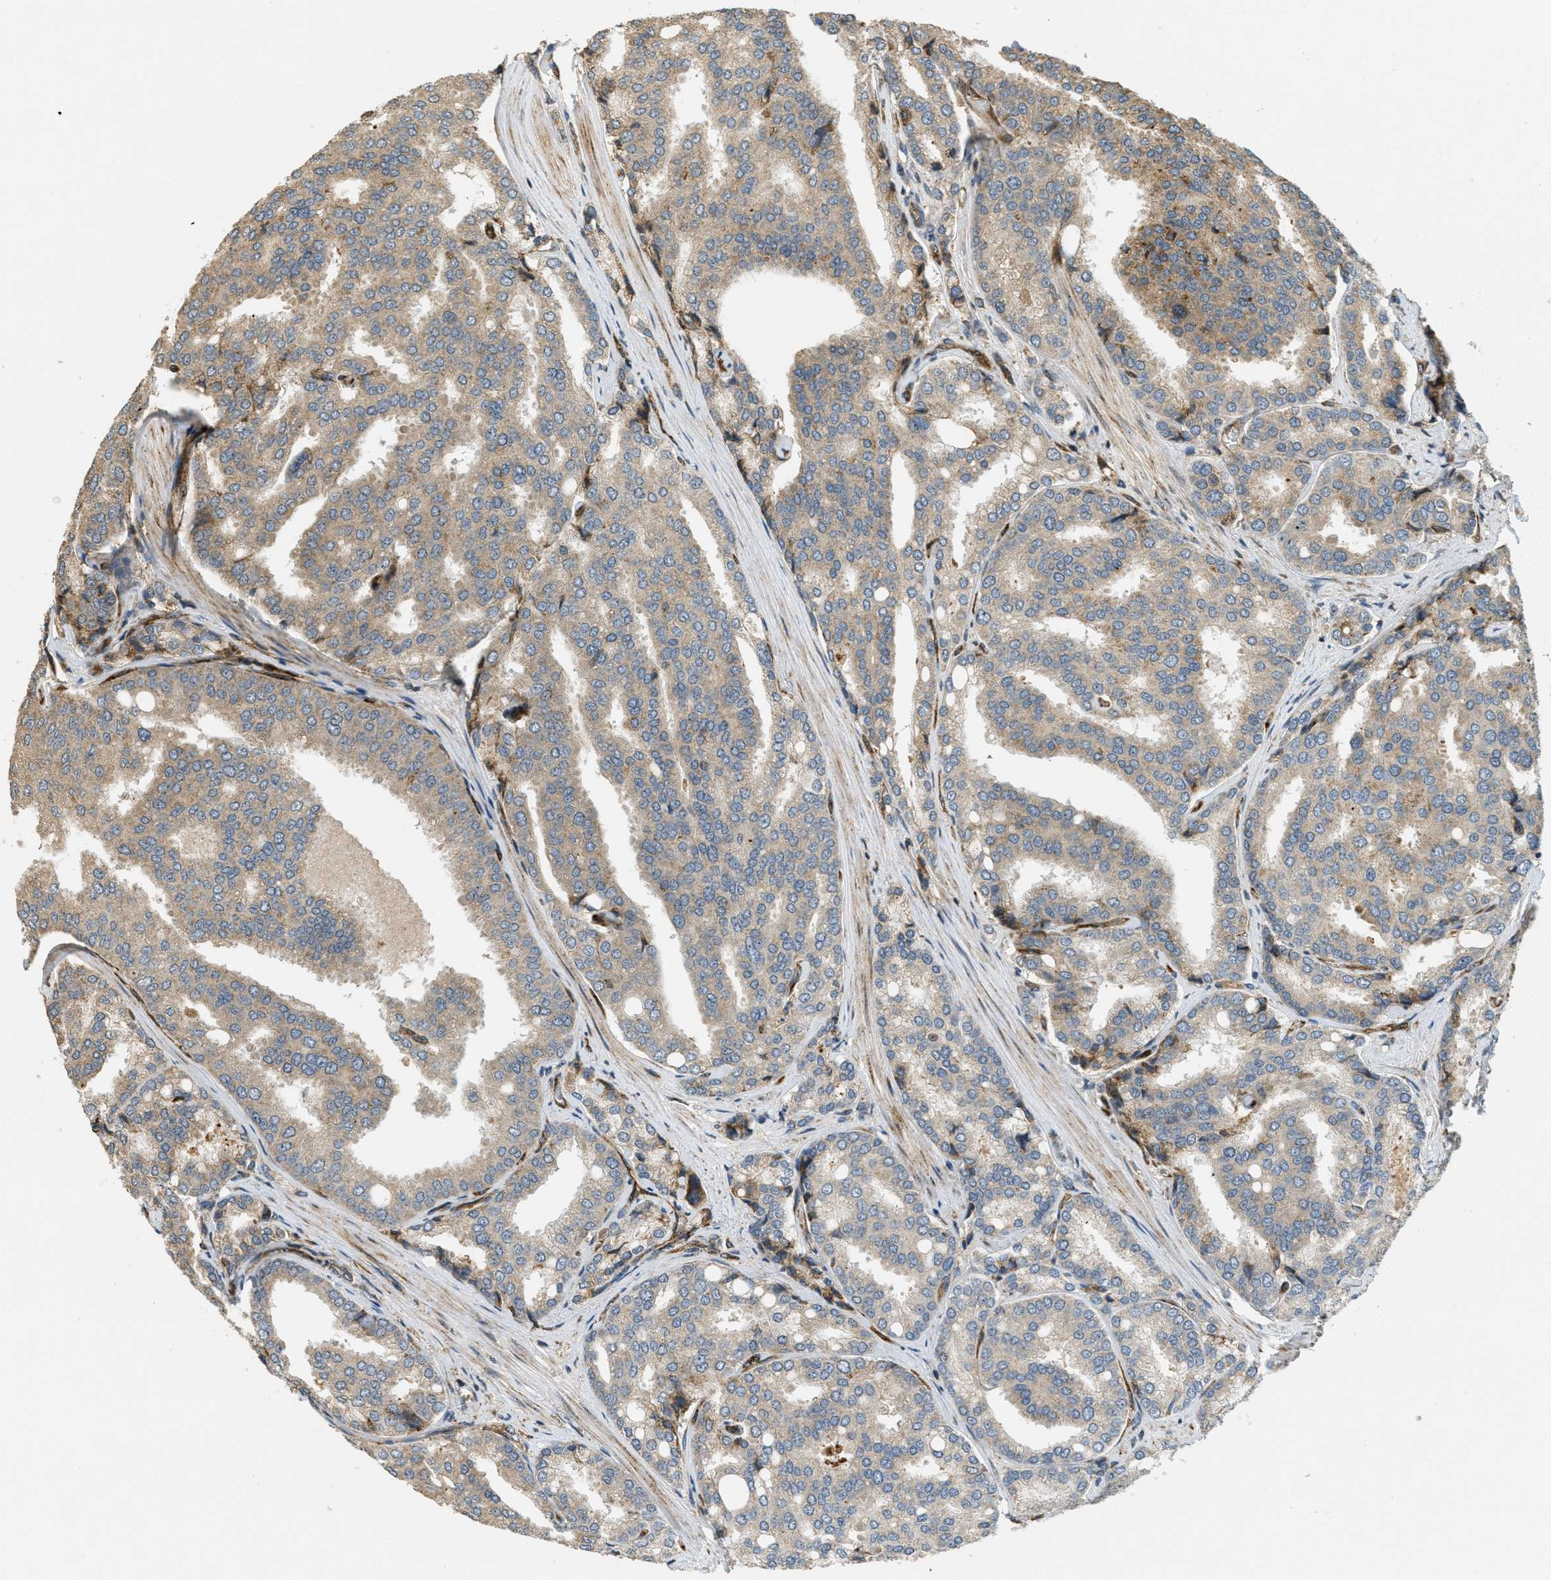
{"staining": {"intensity": "weak", "quantity": ">75%", "location": "cytoplasmic/membranous"}, "tissue": "prostate cancer", "cell_type": "Tumor cells", "image_type": "cancer", "snomed": [{"axis": "morphology", "description": "Adenocarcinoma, High grade"}, {"axis": "topography", "description": "Prostate"}], "caption": "Prostate cancer stained with immunohistochemistry shows weak cytoplasmic/membranous staining in approximately >75% of tumor cells.", "gene": "LRP12", "patient": {"sex": "male", "age": 50}}